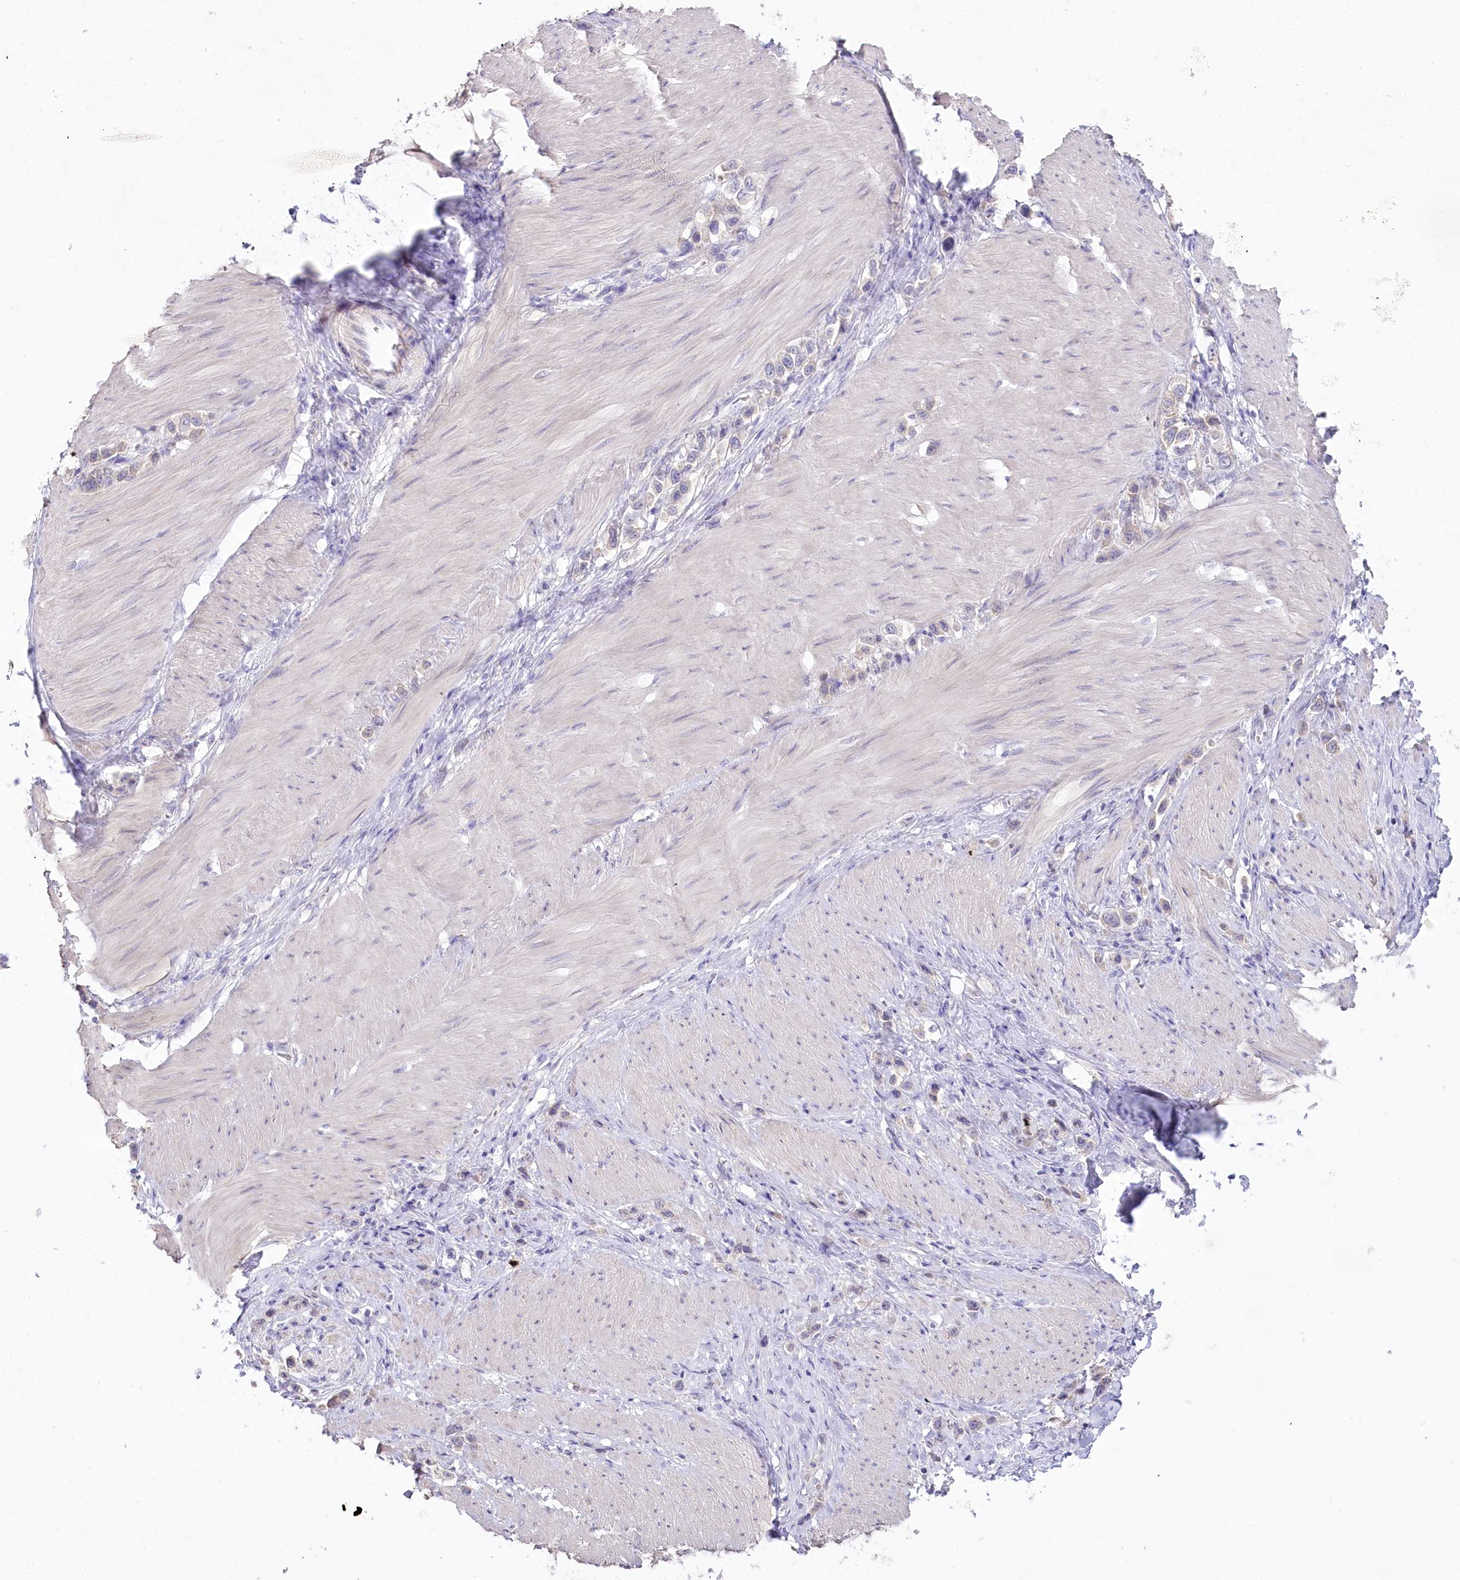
{"staining": {"intensity": "weak", "quantity": "<25%", "location": "cytoplasmic/membranous"}, "tissue": "stomach cancer", "cell_type": "Tumor cells", "image_type": "cancer", "snomed": [{"axis": "morphology", "description": "Normal tissue, NOS"}, {"axis": "morphology", "description": "Adenocarcinoma, NOS"}, {"axis": "topography", "description": "Stomach, upper"}, {"axis": "topography", "description": "Stomach"}], "caption": "Immunohistochemistry (IHC) photomicrograph of adenocarcinoma (stomach) stained for a protein (brown), which demonstrates no expression in tumor cells.", "gene": "MYOZ1", "patient": {"sex": "female", "age": 65}}